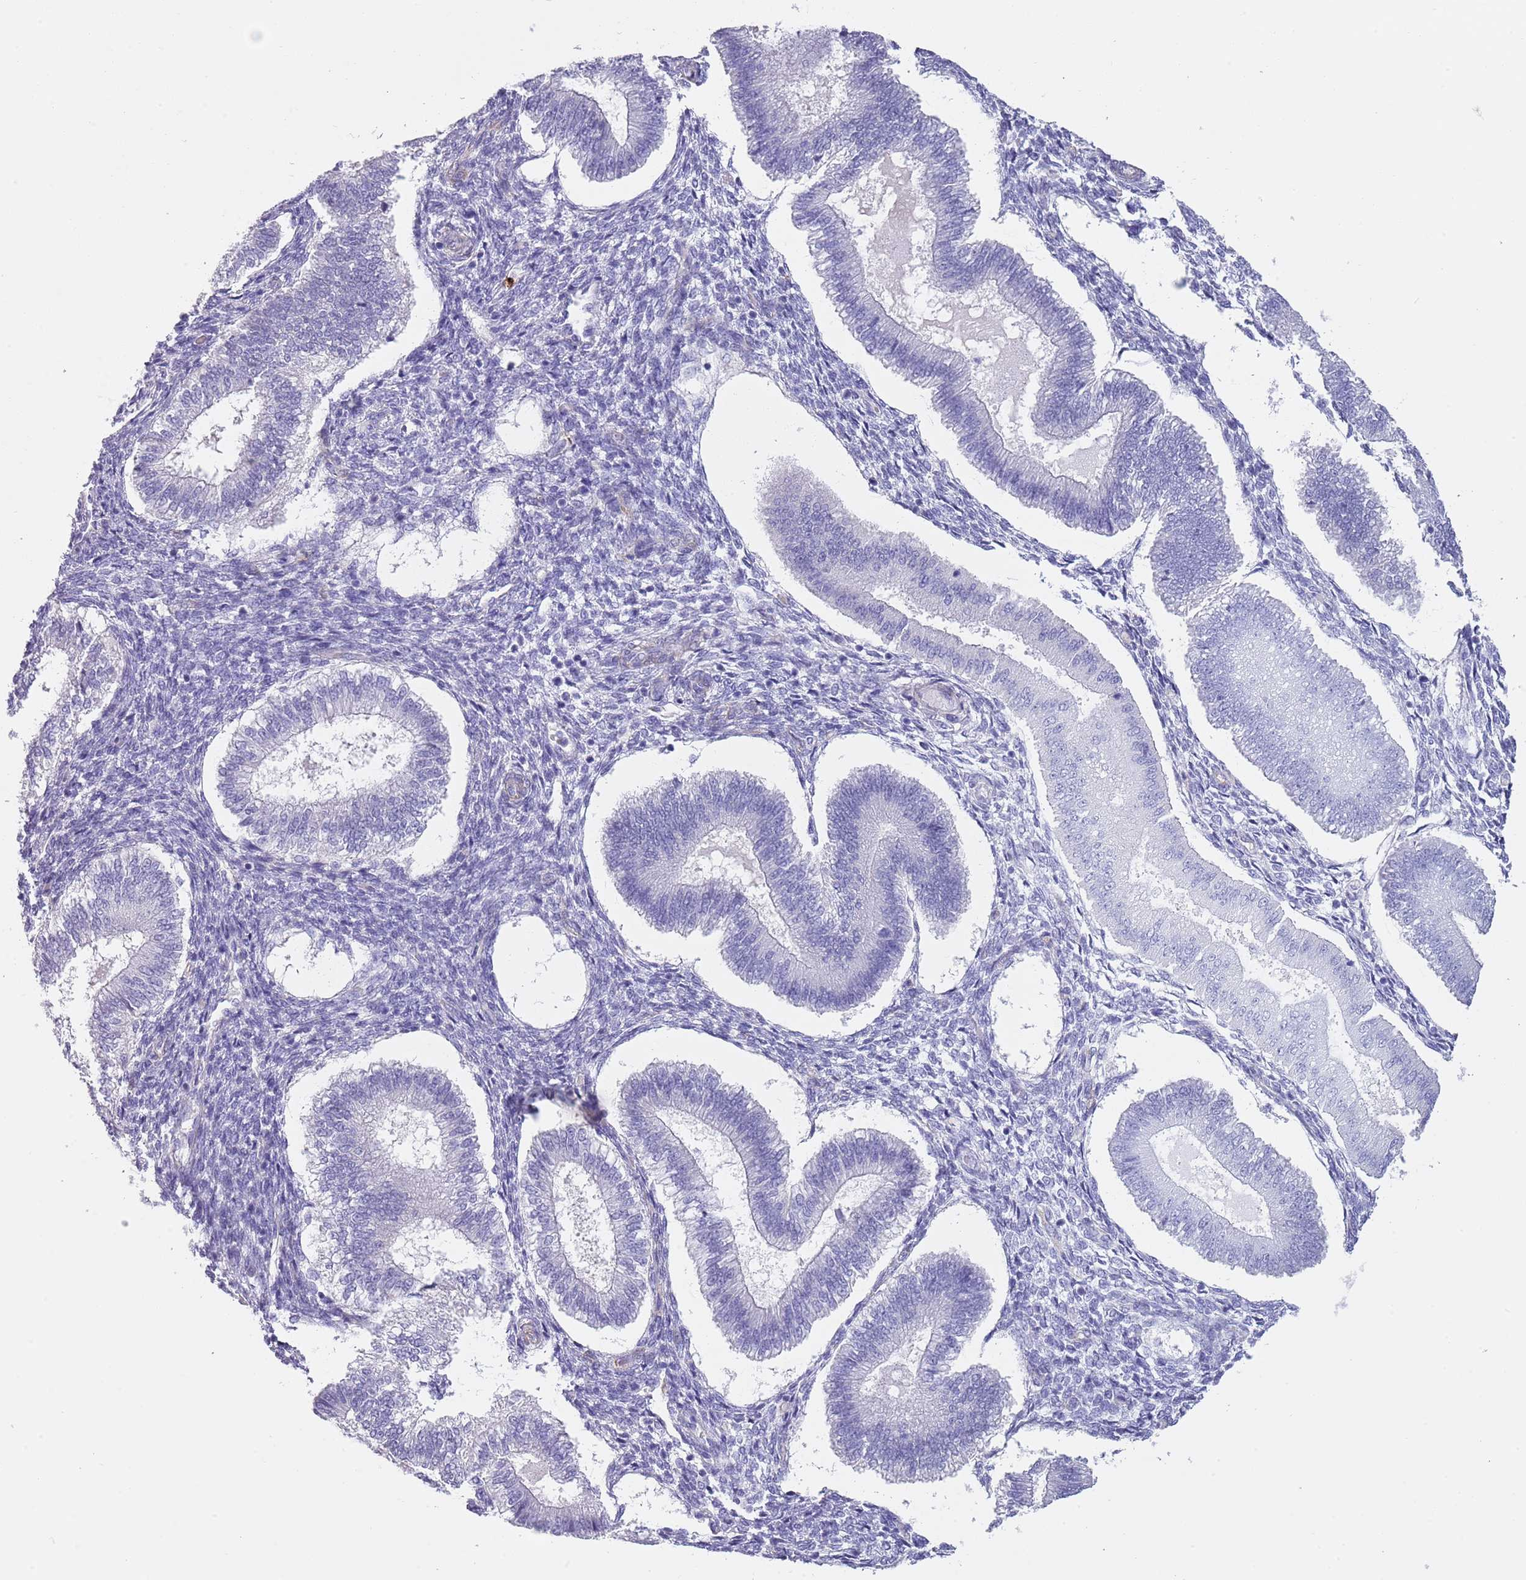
{"staining": {"intensity": "negative", "quantity": "none", "location": "none"}, "tissue": "endometrium", "cell_type": "Cells in endometrial stroma", "image_type": "normal", "snomed": [{"axis": "morphology", "description": "Normal tissue, NOS"}, {"axis": "topography", "description": "Endometrium"}], "caption": "Micrograph shows no significant protein staining in cells in endometrial stroma of benign endometrium.", "gene": "TSGA13", "patient": {"sex": "female", "age": 25}}